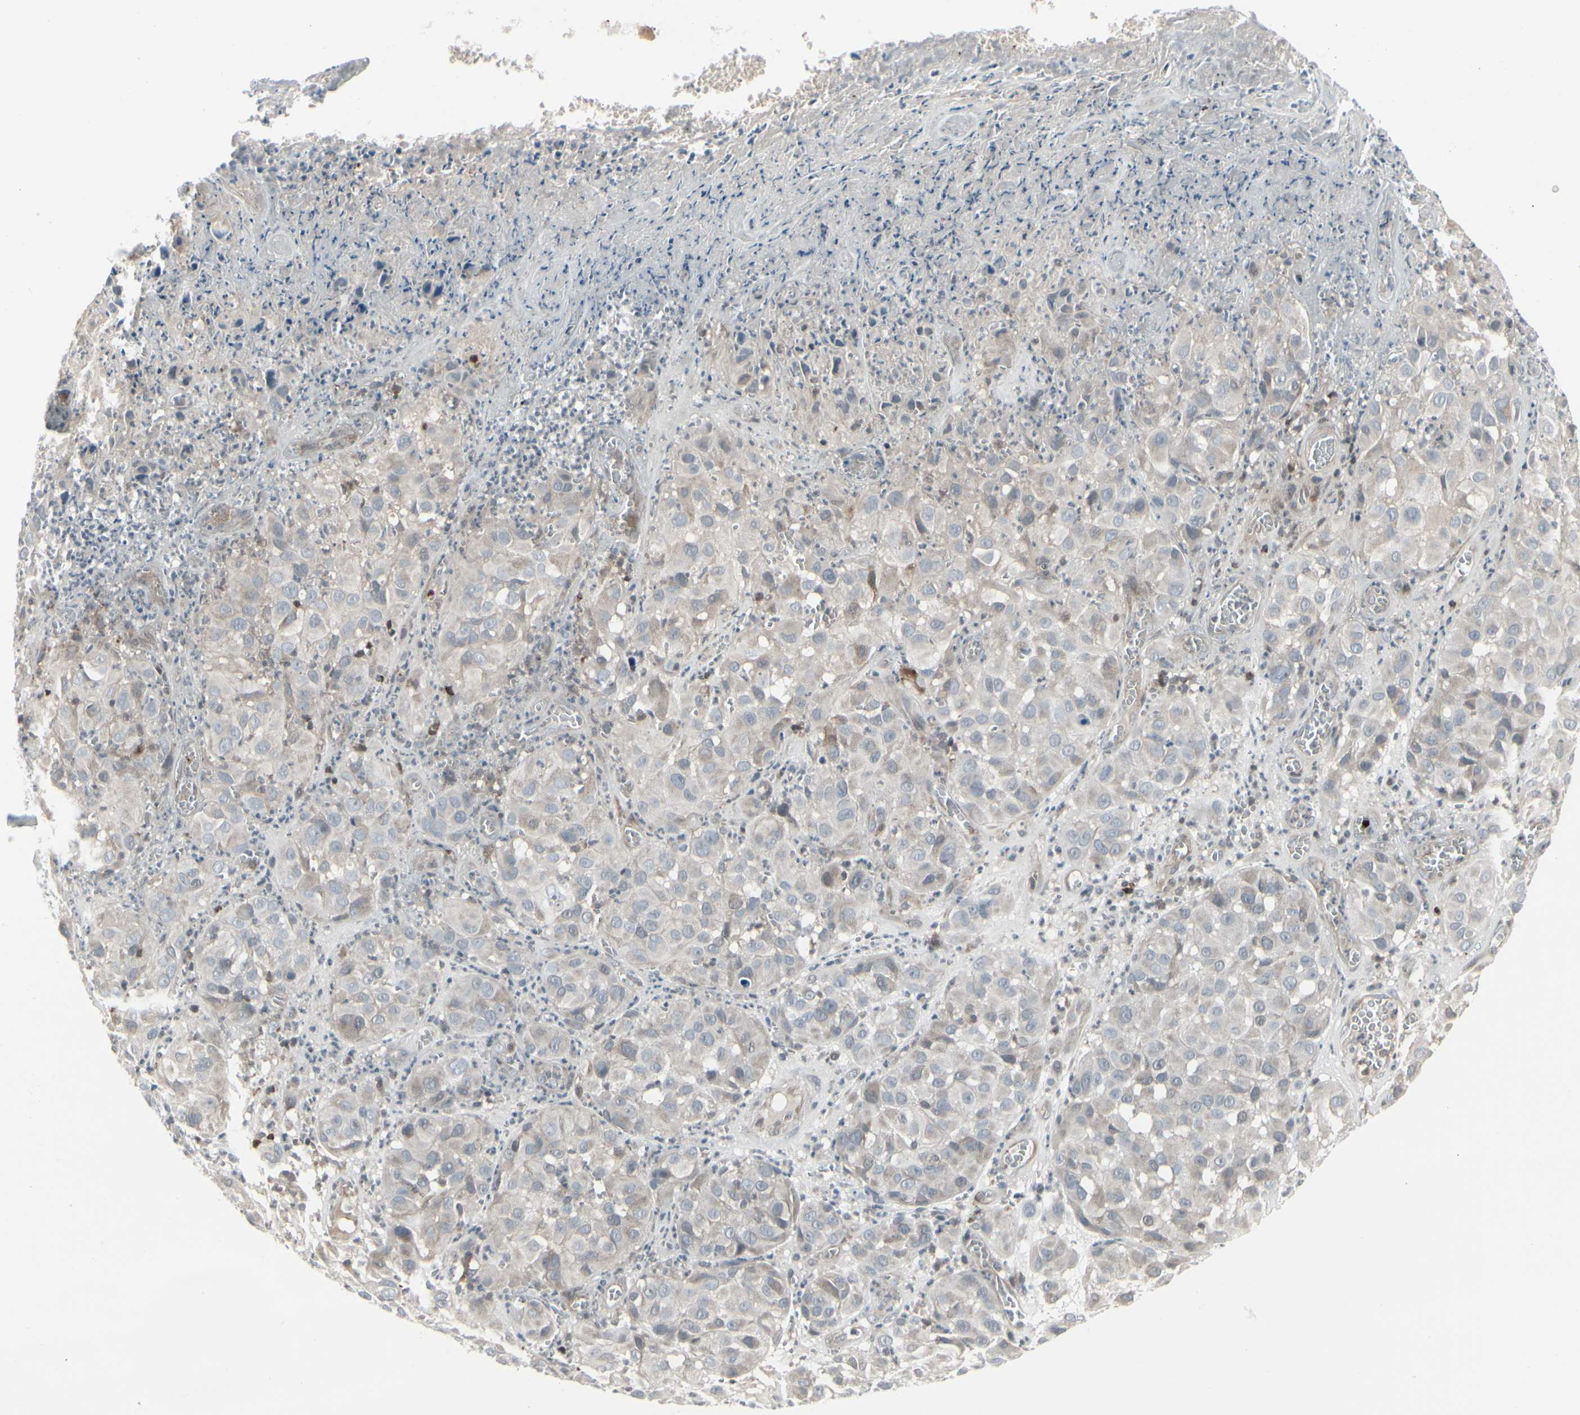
{"staining": {"intensity": "weak", "quantity": "<25%", "location": "cytoplasmic/membranous"}, "tissue": "melanoma", "cell_type": "Tumor cells", "image_type": "cancer", "snomed": [{"axis": "morphology", "description": "Malignant melanoma, NOS"}, {"axis": "topography", "description": "Skin"}], "caption": "Immunohistochemistry (IHC) histopathology image of human melanoma stained for a protein (brown), which shows no staining in tumor cells.", "gene": "IGFBP6", "patient": {"sex": "female", "age": 21}}